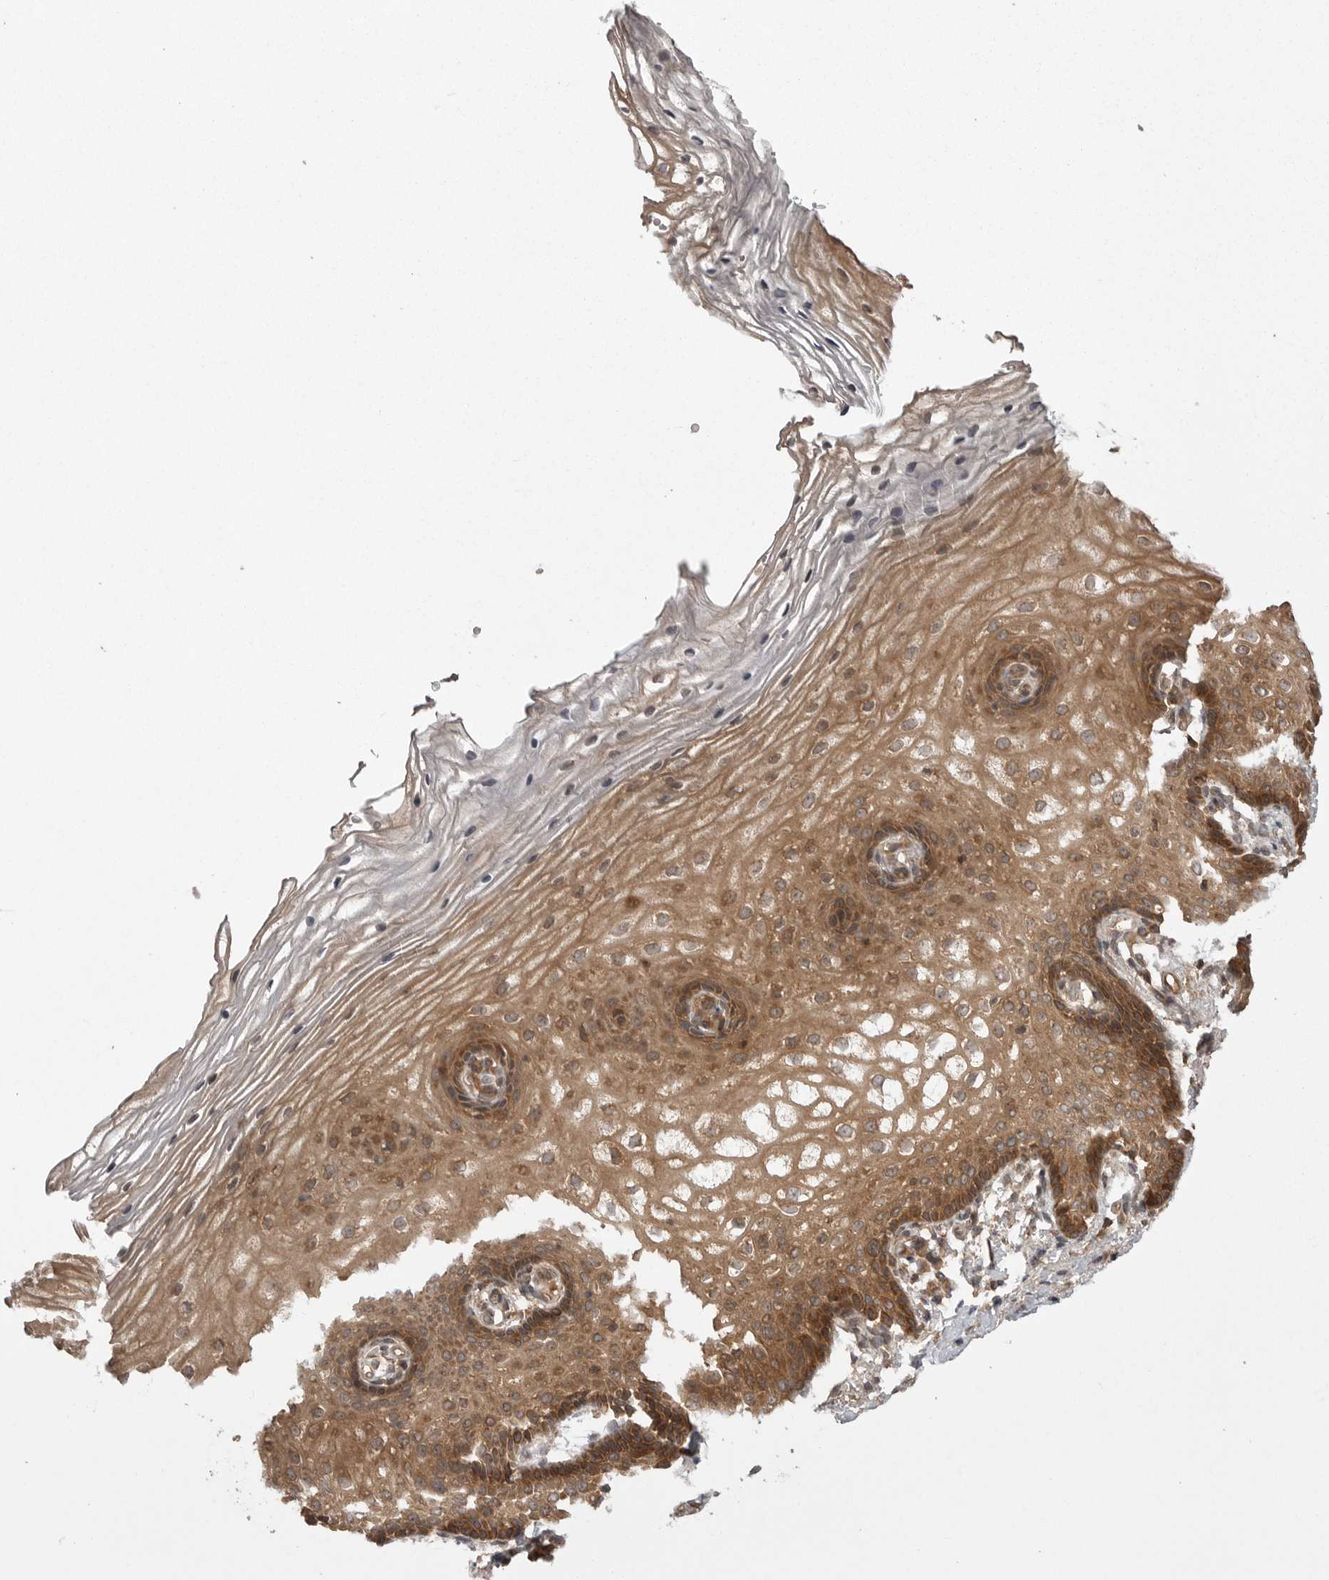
{"staining": {"intensity": "moderate", "quantity": ">75%", "location": "cytoplasmic/membranous"}, "tissue": "vagina", "cell_type": "Squamous epithelial cells", "image_type": "normal", "snomed": [{"axis": "morphology", "description": "Normal tissue, NOS"}, {"axis": "topography", "description": "Vagina"}], "caption": "This is an image of IHC staining of benign vagina, which shows moderate staining in the cytoplasmic/membranous of squamous epithelial cells.", "gene": "STK24", "patient": {"sex": "female", "age": 60}}